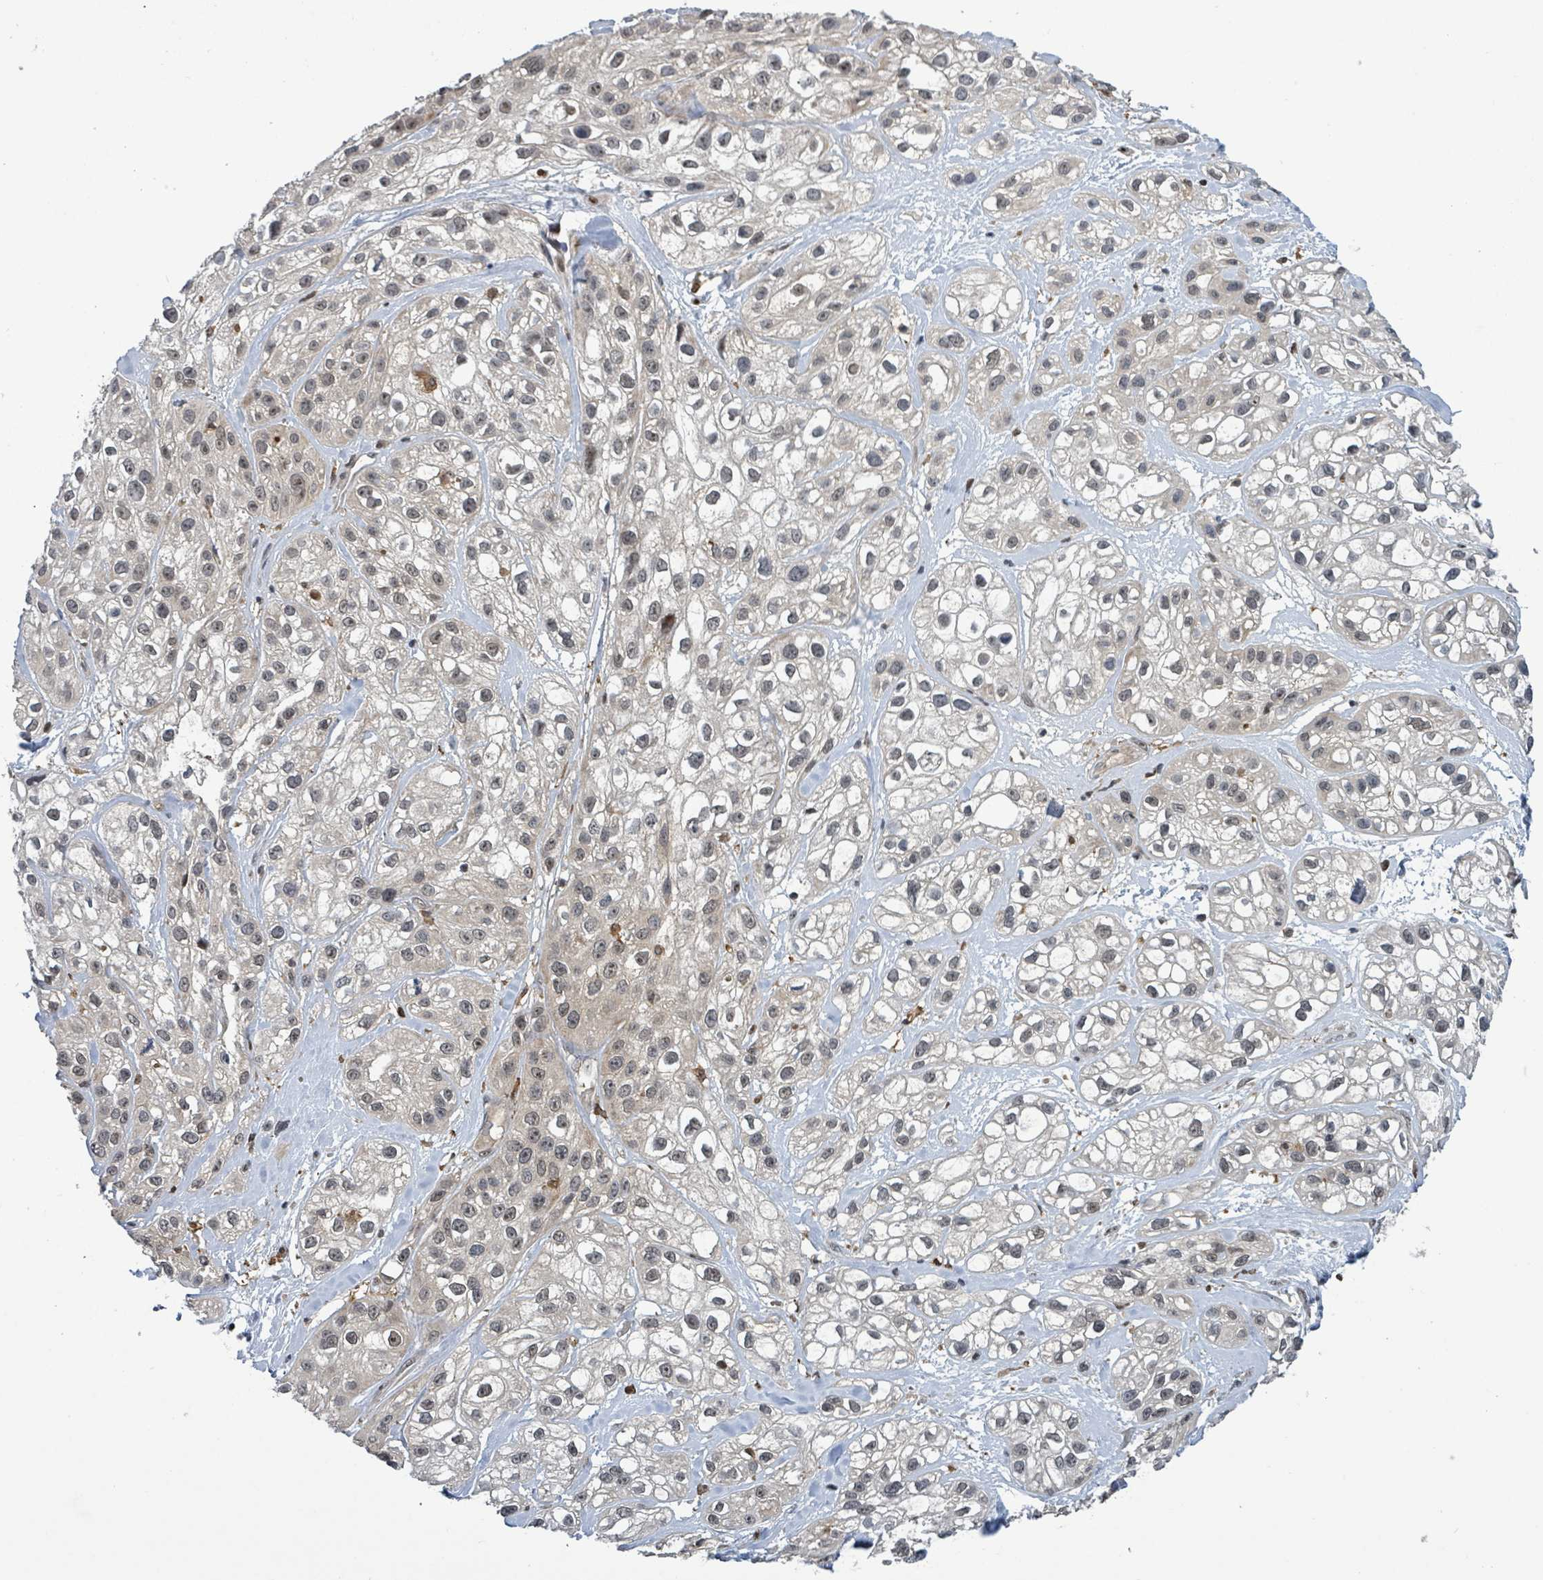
{"staining": {"intensity": "weak", "quantity": "25%-75%", "location": "nuclear"}, "tissue": "skin cancer", "cell_type": "Tumor cells", "image_type": "cancer", "snomed": [{"axis": "morphology", "description": "Squamous cell carcinoma, NOS"}, {"axis": "topography", "description": "Skin"}], "caption": "Skin cancer (squamous cell carcinoma) was stained to show a protein in brown. There is low levels of weak nuclear staining in about 25%-75% of tumor cells.", "gene": "FBXO6", "patient": {"sex": "male", "age": 82}}